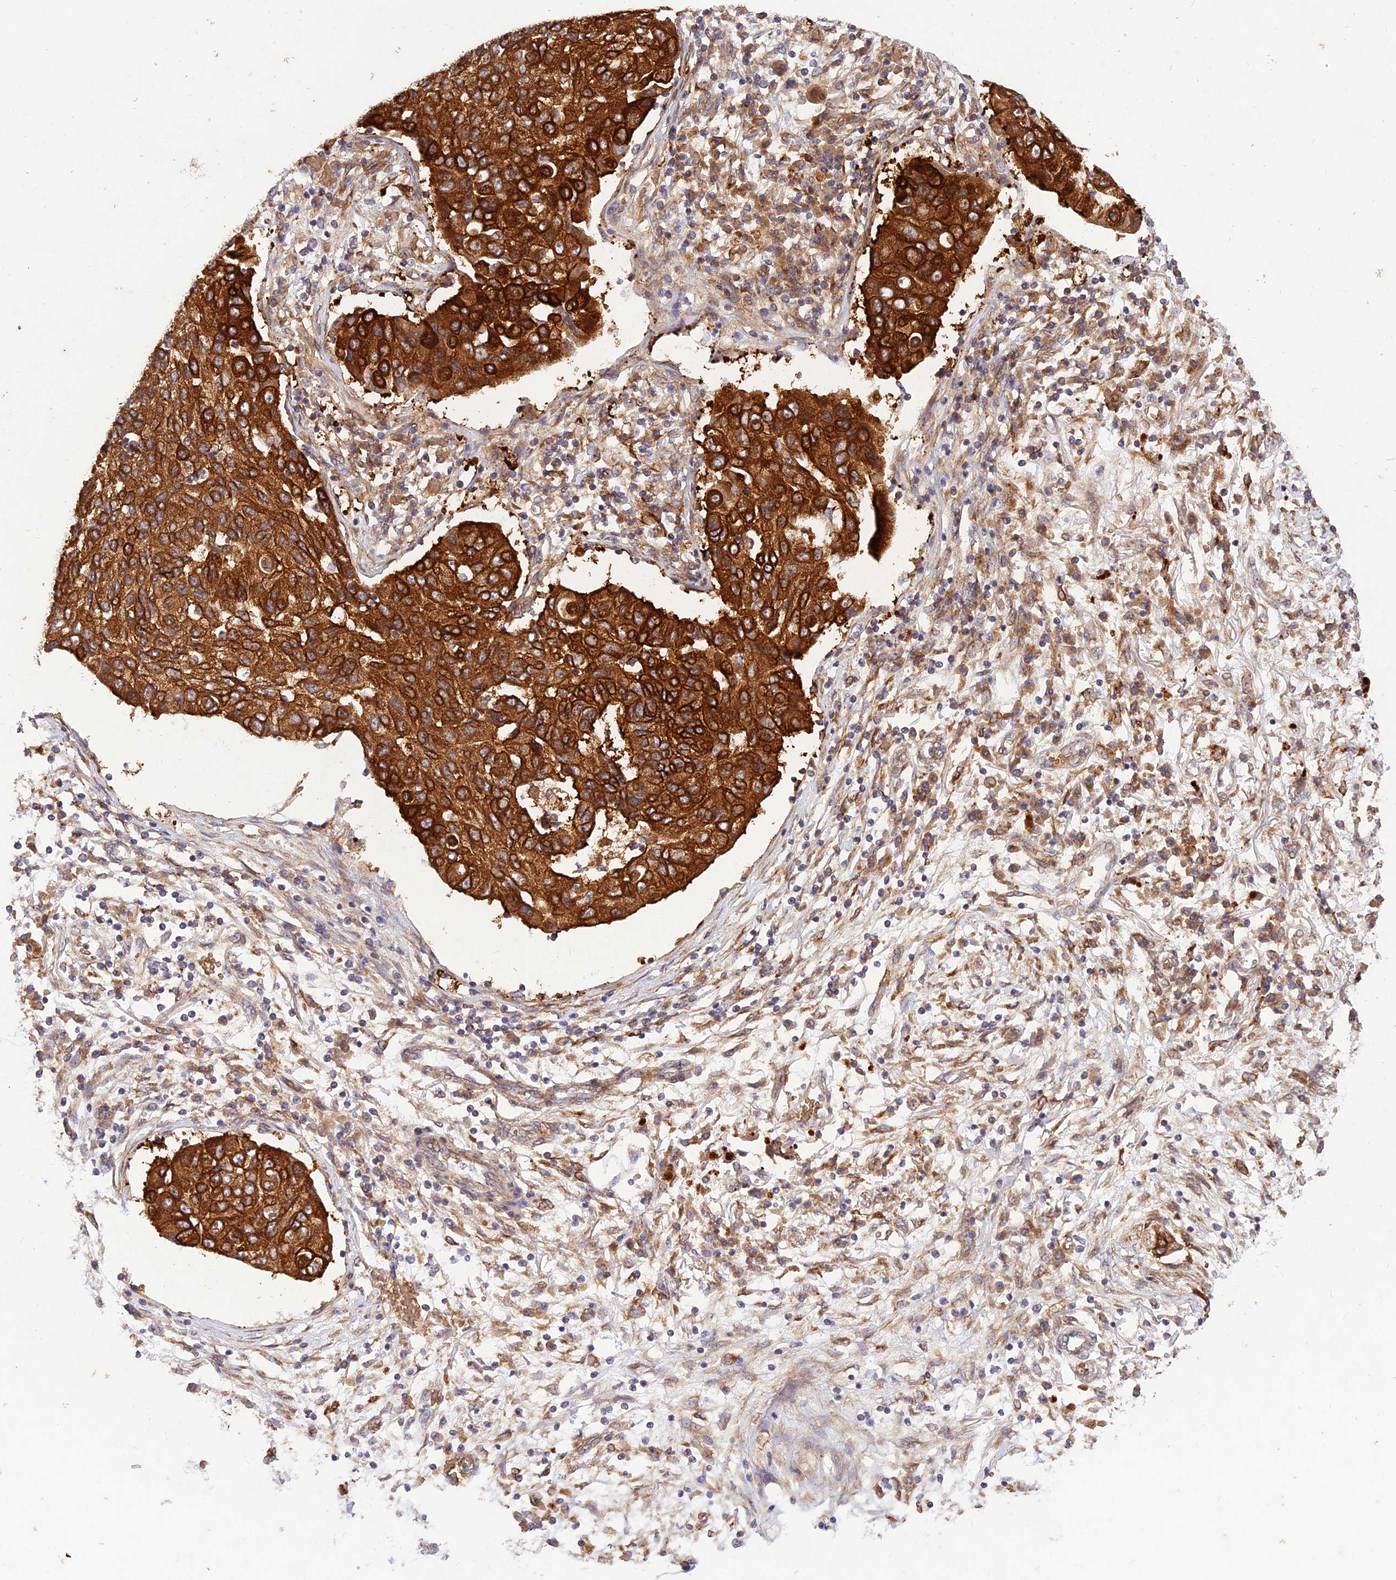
{"staining": {"intensity": "strong", "quantity": ">75%", "location": "cytoplasmic/membranous"}, "tissue": "lung cancer", "cell_type": "Tumor cells", "image_type": "cancer", "snomed": [{"axis": "morphology", "description": "Squamous cell carcinoma, NOS"}, {"axis": "topography", "description": "Lung"}], "caption": "Lung cancer (squamous cell carcinoma) stained with DAB immunohistochemistry demonstrates high levels of strong cytoplasmic/membranous staining in approximately >75% of tumor cells. (DAB IHC with brightfield microscopy, high magnification).", "gene": "PPP1R11", "patient": {"sex": "male", "age": 74}}